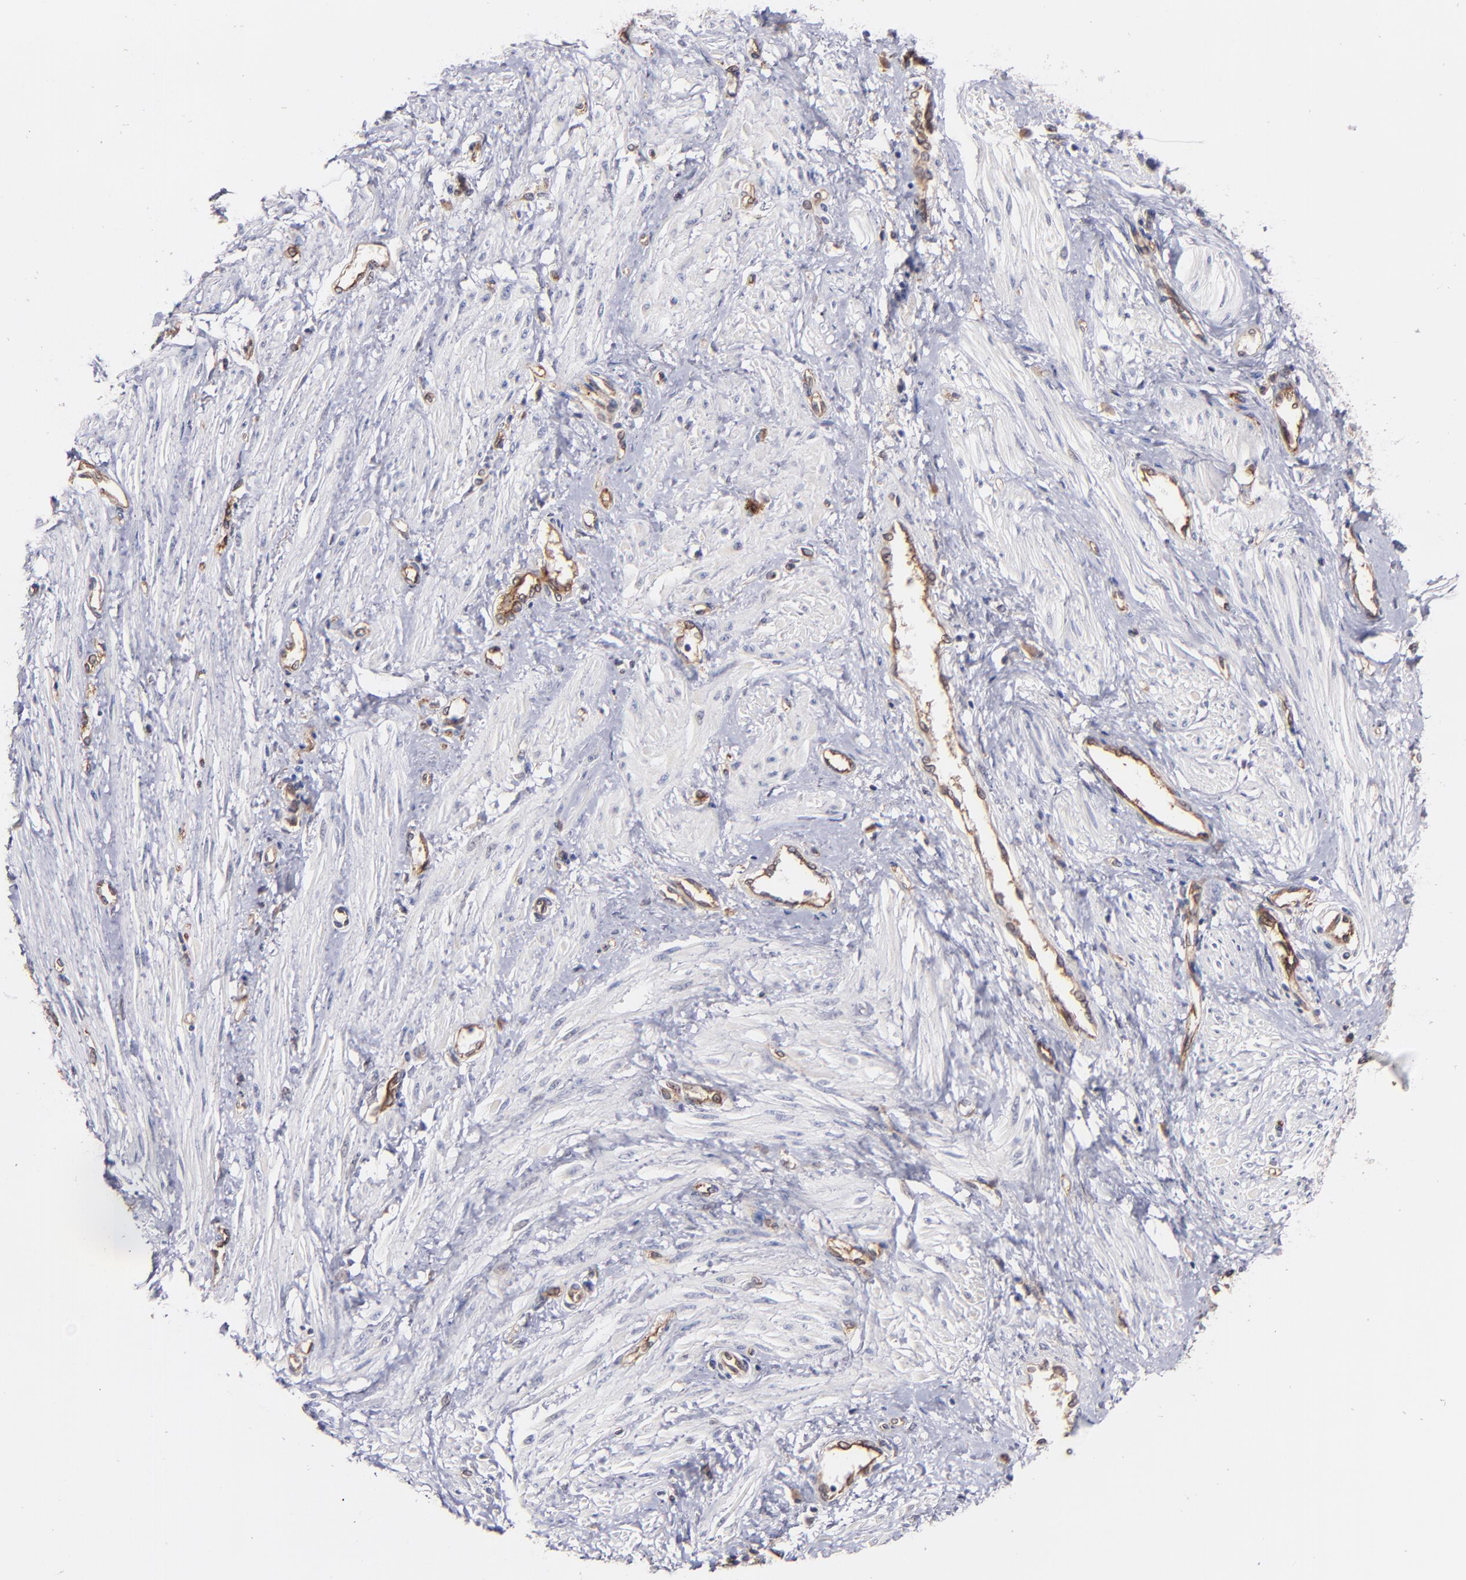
{"staining": {"intensity": "negative", "quantity": "none", "location": "none"}, "tissue": "smooth muscle", "cell_type": "Smooth muscle cells", "image_type": "normal", "snomed": [{"axis": "morphology", "description": "Normal tissue, NOS"}, {"axis": "topography", "description": "Smooth muscle"}, {"axis": "topography", "description": "Uterus"}], "caption": "IHC of unremarkable human smooth muscle exhibits no positivity in smooth muscle cells.", "gene": "ICAM1", "patient": {"sex": "female", "age": 39}}